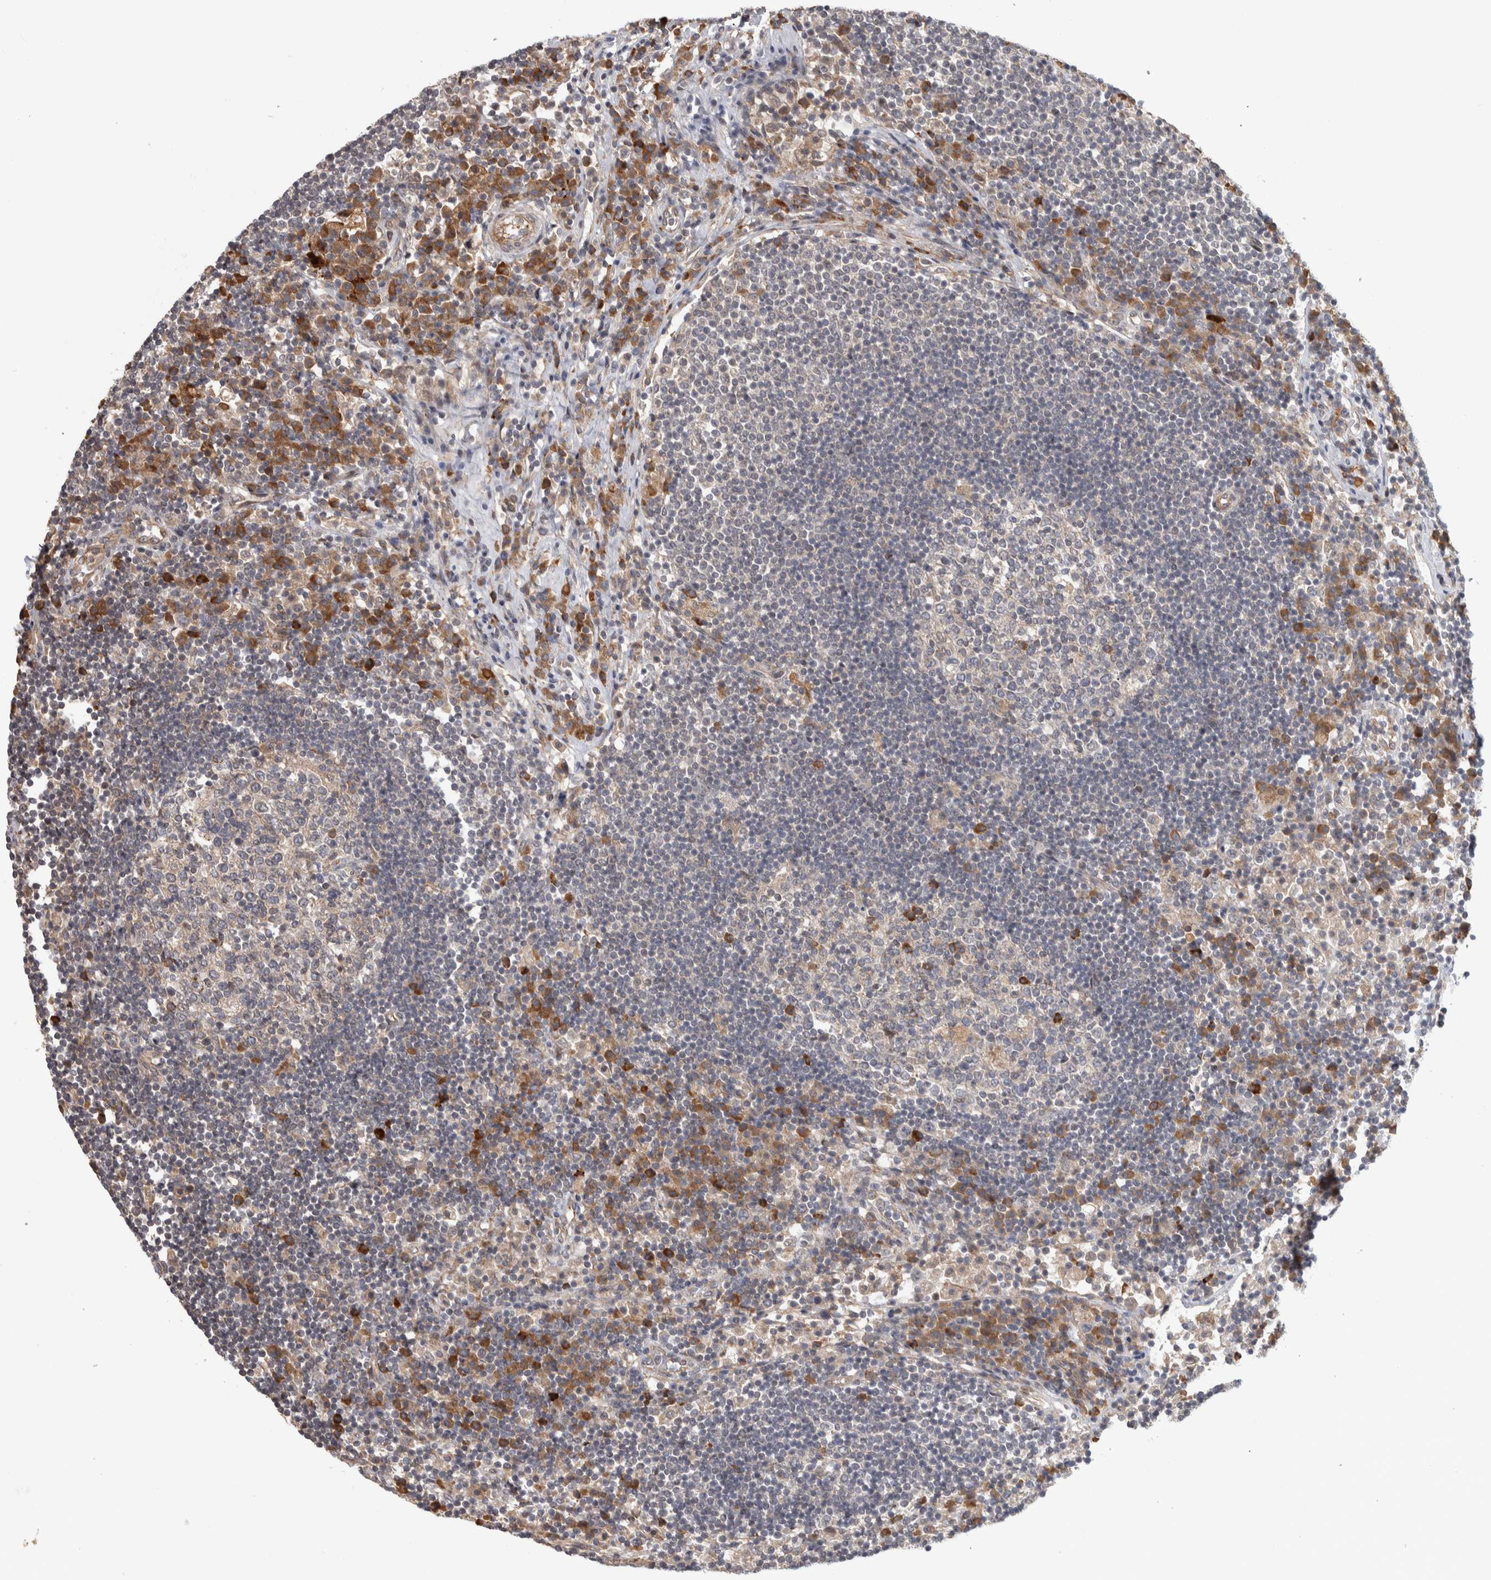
{"staining": {"intensity": "moderate", "quantity": "<25%", "location": "cytoplasmic/membranous"}, "tissue": "lymph node", "cell_type": "Germinal center cells", "image_type": "normal", "snomed": [{"axis": "morphology", "description": "Normal tissue, NOS"}, {"axis": "topography", "description": "Lymph node"}], "caption": "DAB immunohistochemical staining of normal human lymph node exhibits moderate cytoplasmic/membranous protein expression in approximately <25% of germinal center cells. The protein of interest is stained brown, and the nuclei are stained in blue (DAB (3,3'-diaminobenzidine) IHC with brightfield microscopy, high magnification).", "gene": "TBC1D31", "patient": {"sex": "female", "age": 53}}